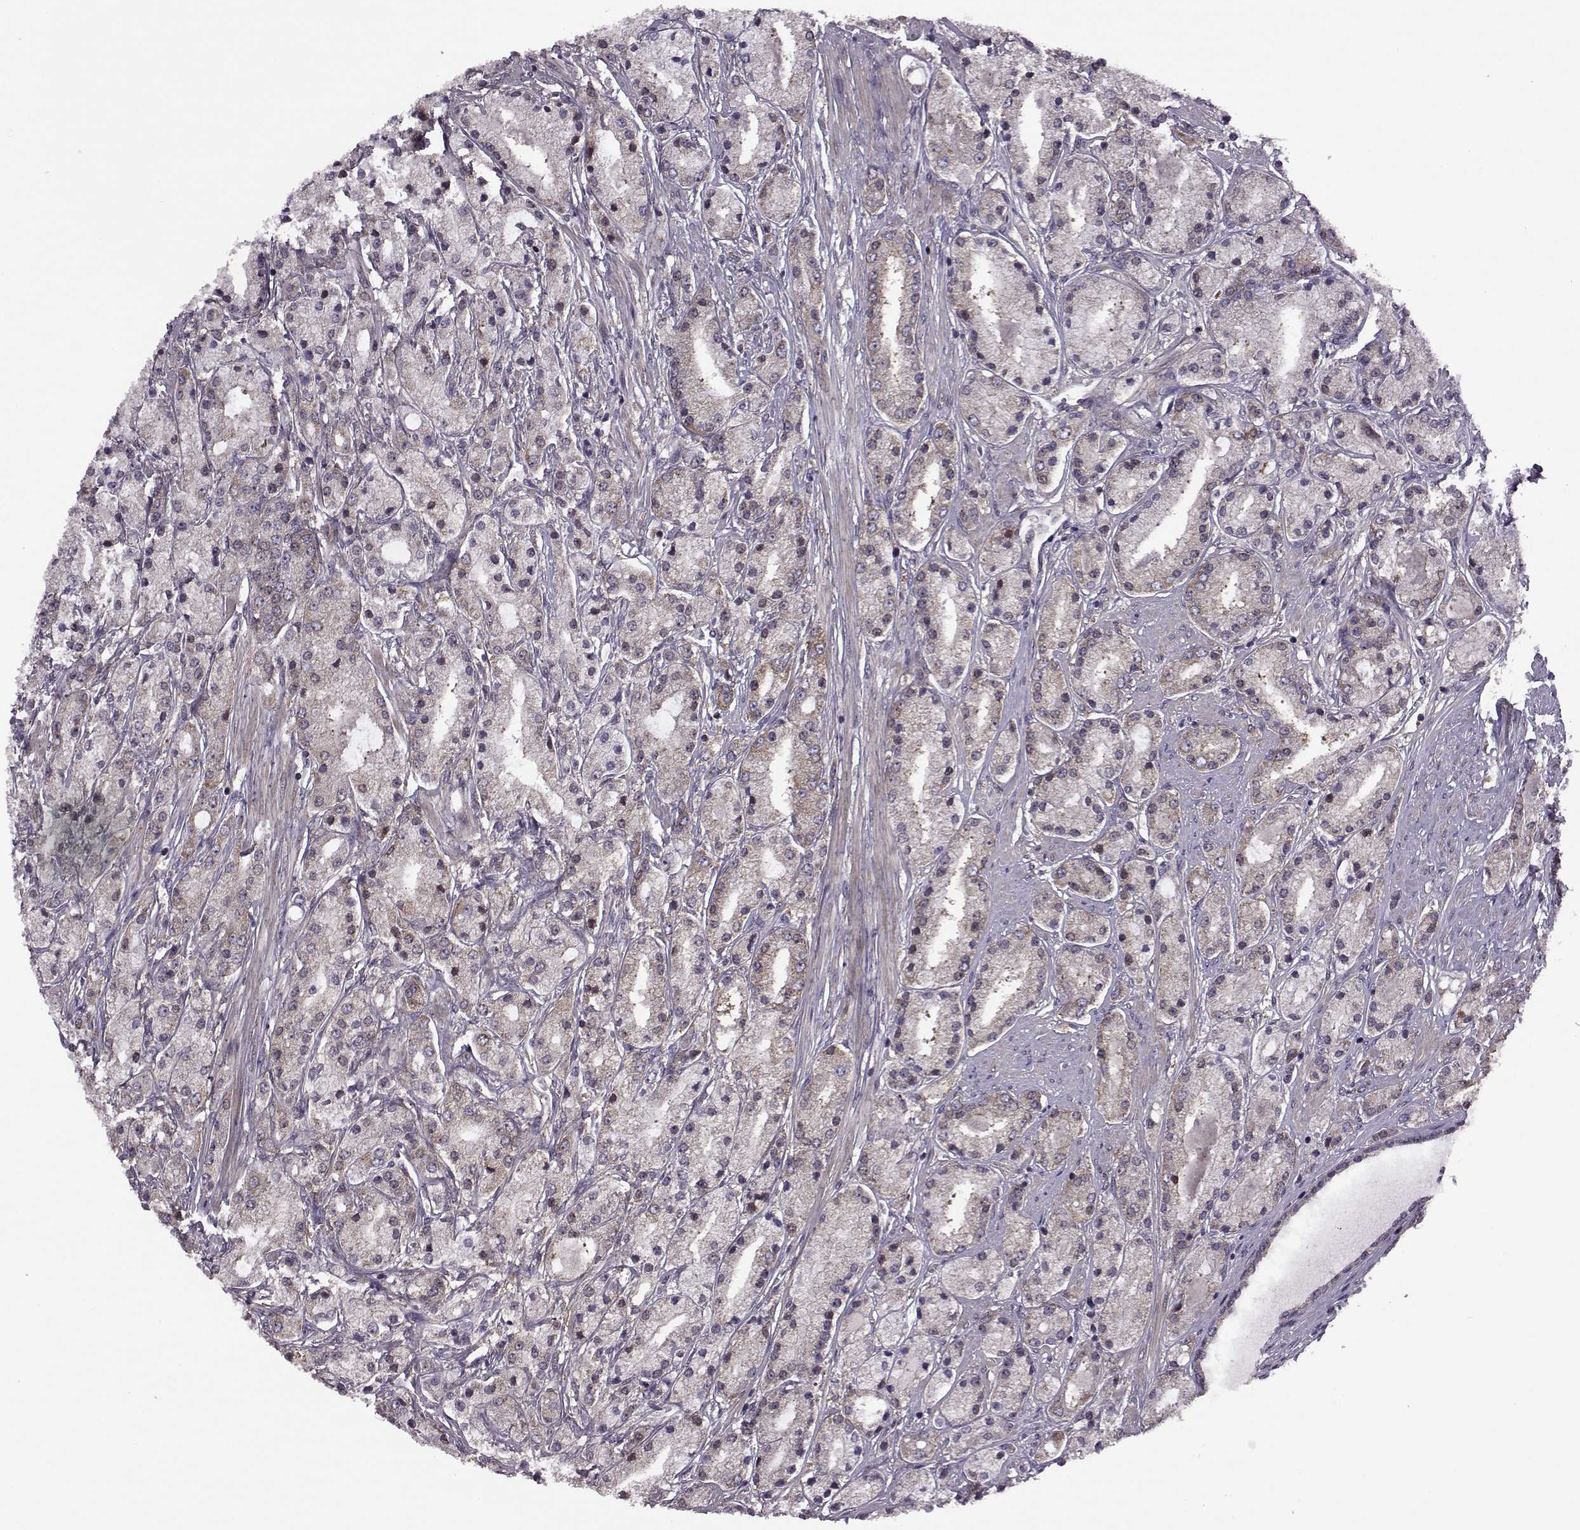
{"staining": {"intensity": "moderate", "quantity": "<25%", "location": "cytoplasmic/membranous"}, "tissue": "prostate cancer", "cell_type": "Tumor cells", "image_type": "cancer", "snomed": [{"axis": "morphology", "description": "Adenocarcinoma, High grade"}, {"axis": "topography", "description": "Prostate"}], "caption": "A histopathology image of human adenocarcinoma (high-grade) (prostate) stained for a protein displays moderate cytoplasmic/membranous brown staining in tumor cells. (DAB (3,3'-diaminobenzidine) IHC with brightfield microscopy, high magnification).", "gene": "URI1", "patient": {"sex": "male", "age": 67}}